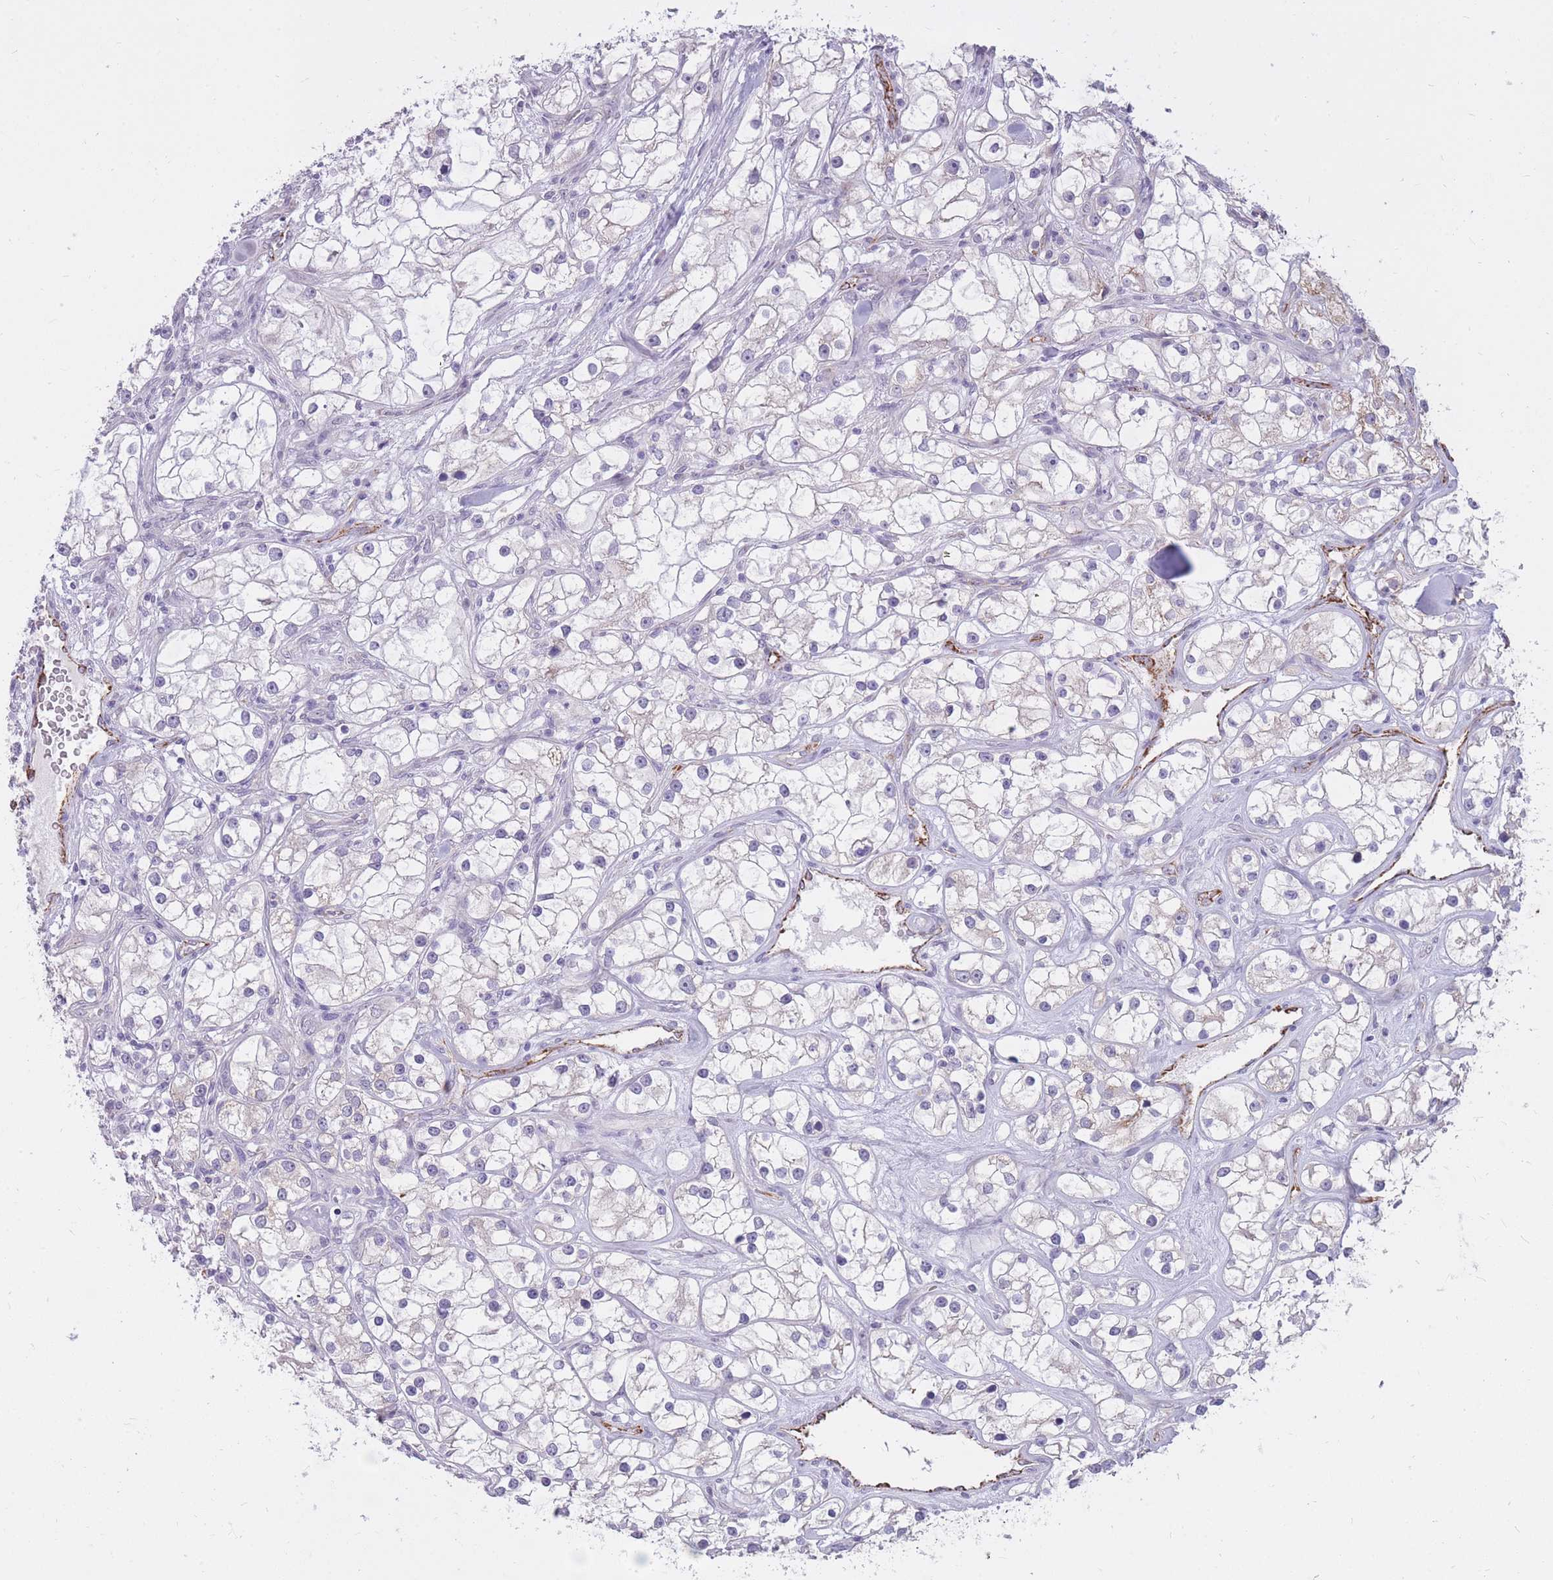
{"staining": {"intensity": "negative", "quantity": "none", "location": "none"}, "tissue": "renal cancer", "cell_type": "Tumor cells", "image_type": "cancer", "snomed": [{"axis": "morphology", "description": "Adenocarcinoma, NOS"}, {"axis": "topography", "description": "Kidney"}], "caption": "DAB (3,3'-diaminobenzidine) immunohistochemical staining of renal cancer shows no significant staining in tumor cells.", "gene": "RNF170", "patient": {"sex": "male", "age": 77}}